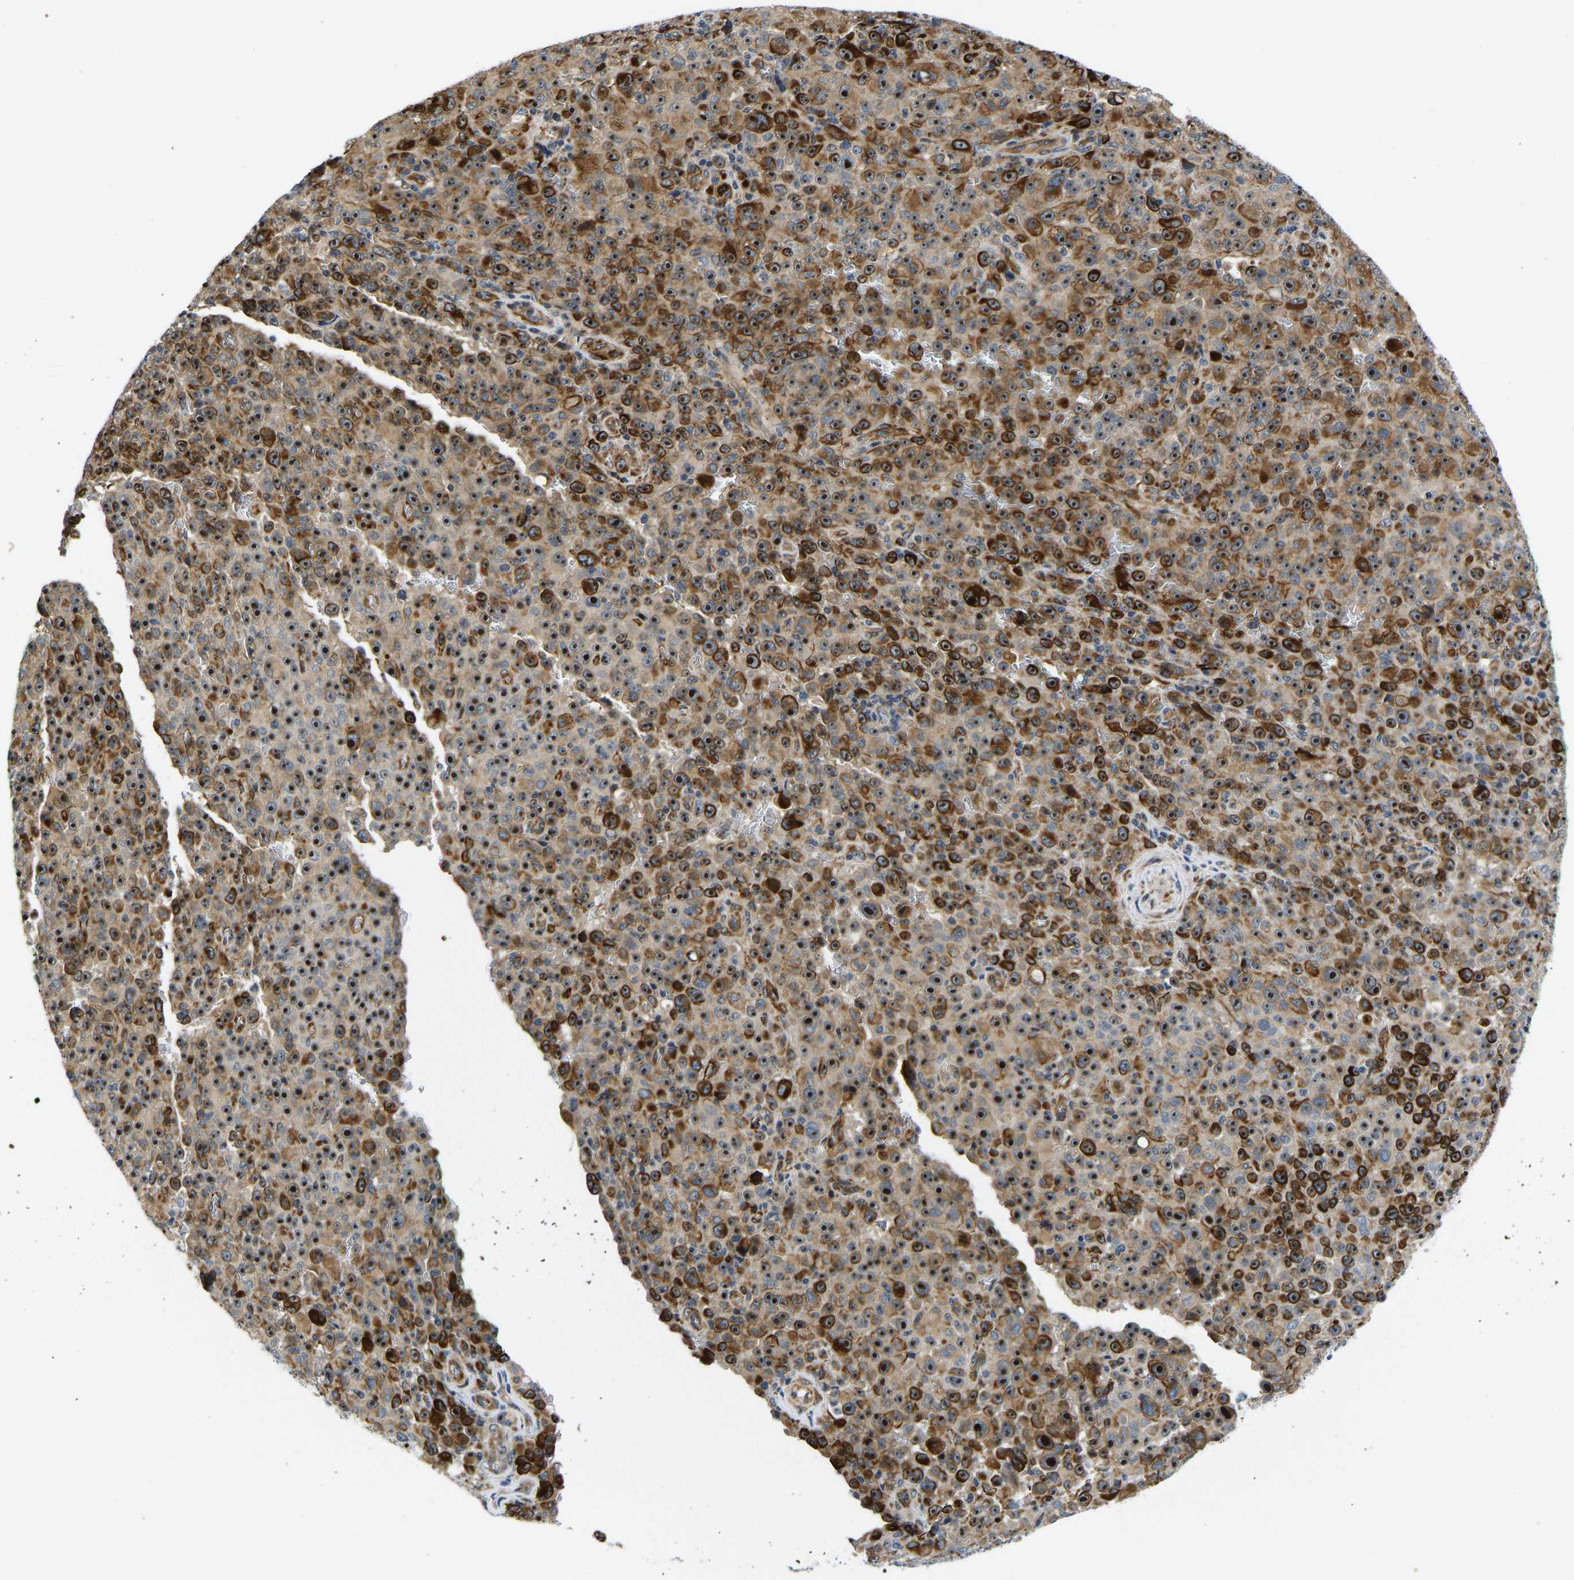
{"staining": {"intensity": "strong", "quantity": ">75%", "location": "cytoplasmic/membranous,nuclear"}, "tissue": "melanoma", "cell_type": "Tumor cells", "image_type": "cancer", "snomed": [{"axis": "morphology", "description": "Malignant melanoma, NOS"}, {"axis": "topography", "description": "Skin"}], "caption": "Strong cytoplasmic/membranous and nuclear expression for a protein is identified in approximately >75% of tumor cells of melanoma using immunohistochemistry (IHC).", "gene": "RESF1", "patient": {"sex": "female", "age": 82}}